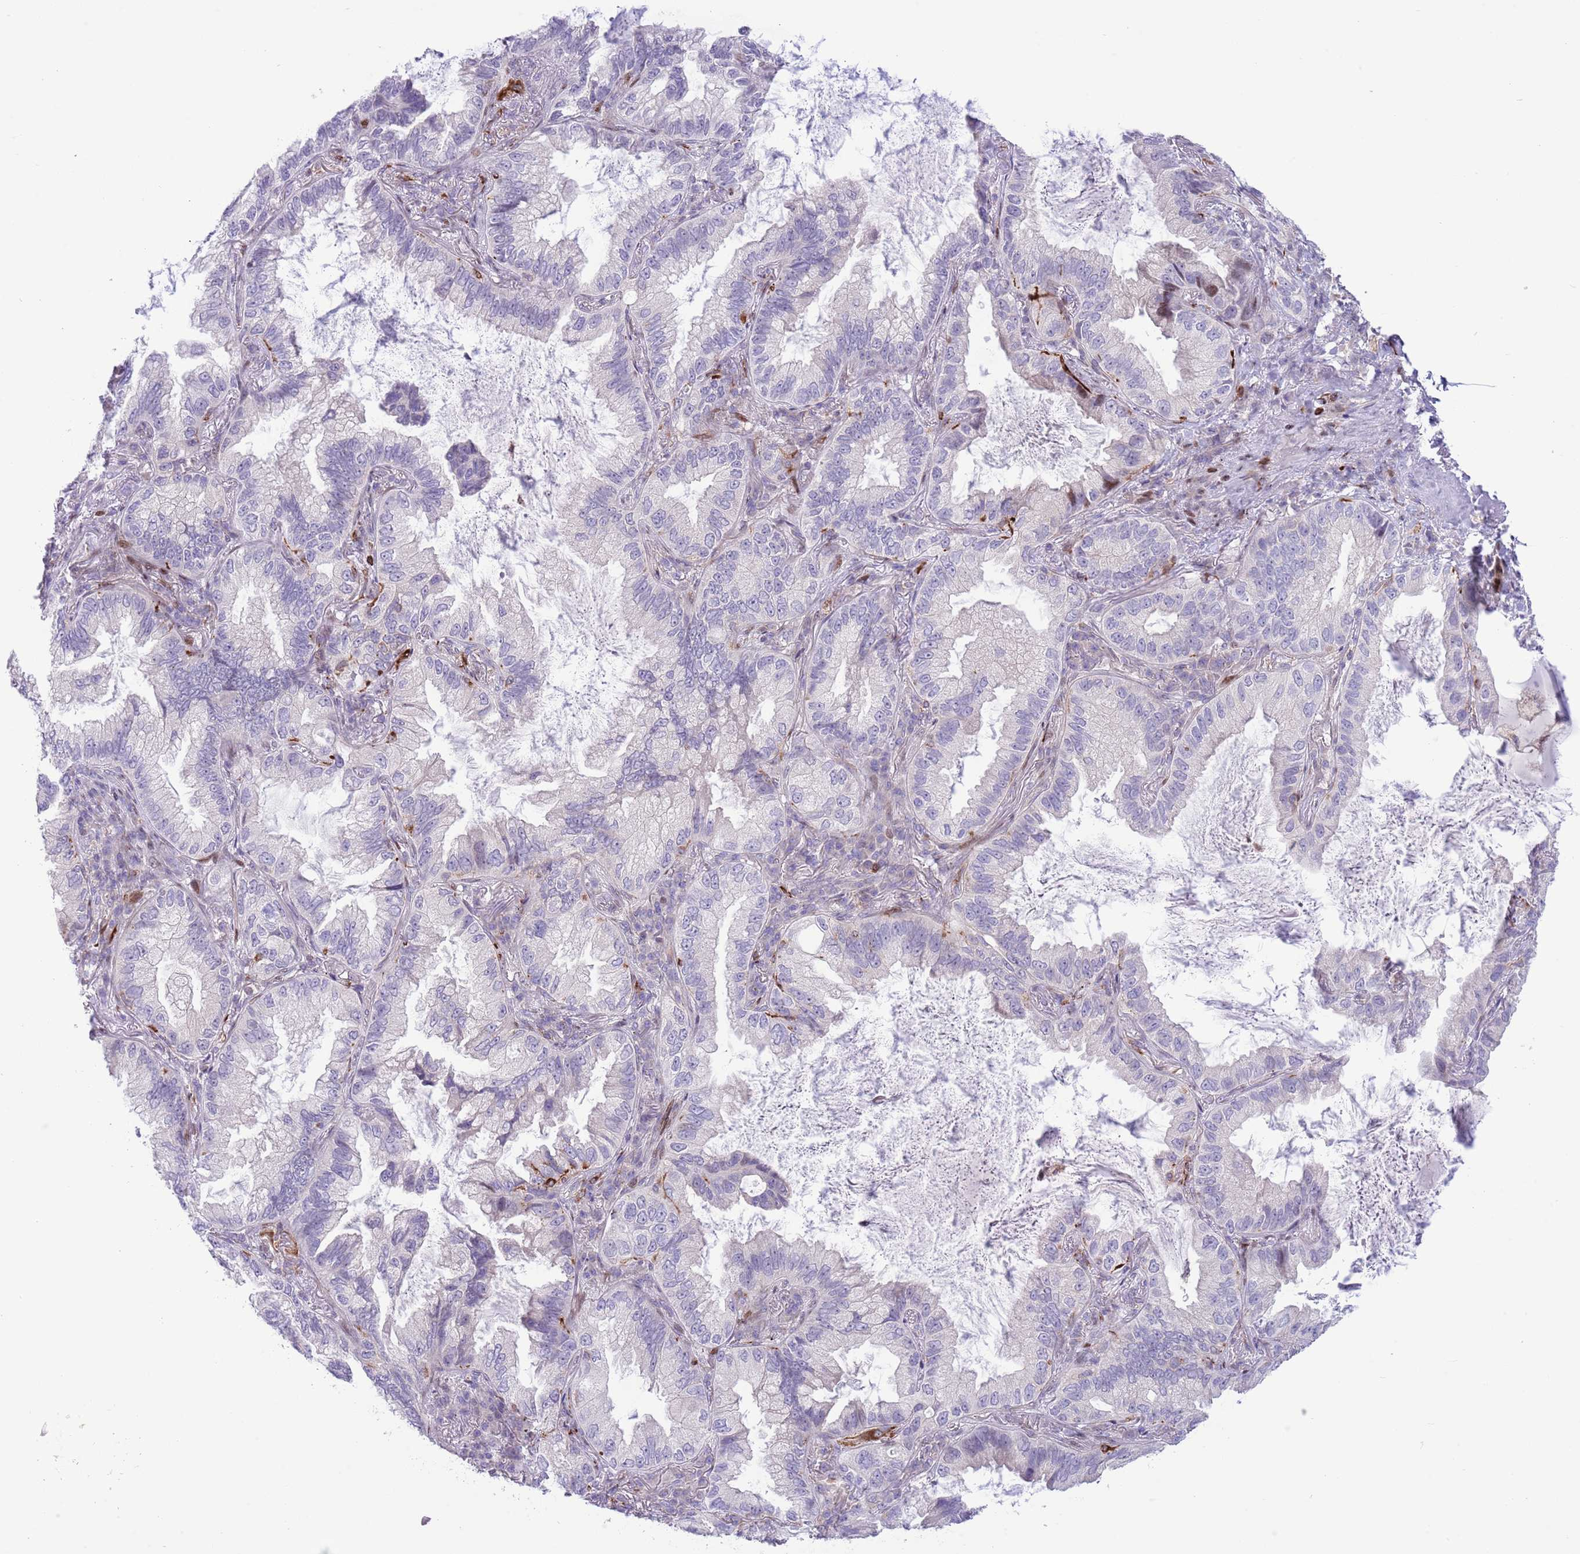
{"staining": {"intensity": "negative", "quantity": "none", "location": "none"}, "tissue": "lung cancer", "cell_type": "Tumor cells", "image_type": "cancer", "snomed": [{"axis": "morphology", "description": "Adenocarcinoma, NOS"}, {"axis": "topography", "description": "Lung"}], "caption": "Lung adenocarcinoma stained for a protein using immunohistochemistry (IHC) shows no staining tumor cells.", "gene": "ANO8", "patient": {"sex": "female", "age": 69}}